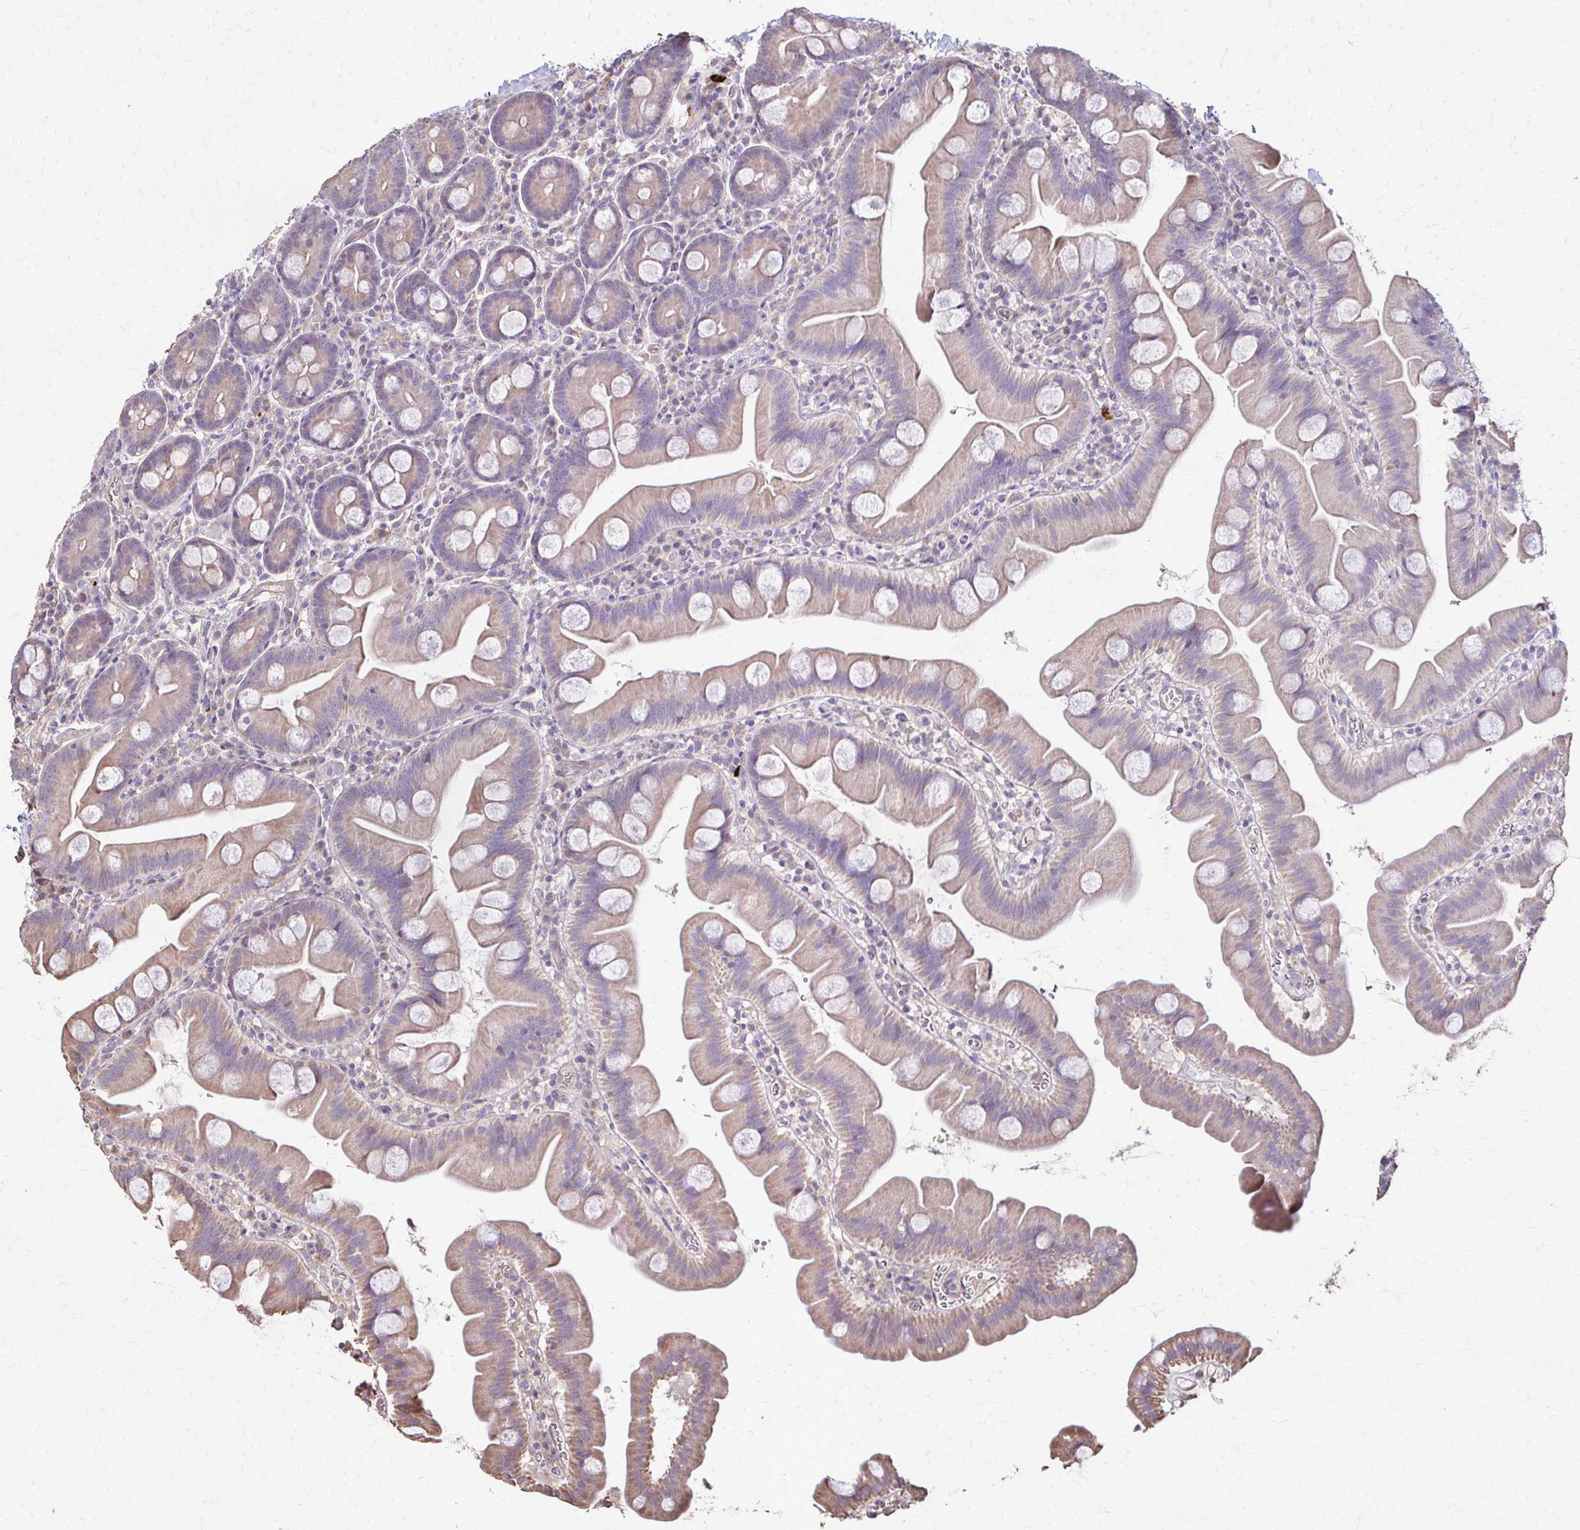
{"staining": {"intensity": "weak", "quantity": "25%-75%", "location": "cytoplasmic/membranous"}, "tissue": "small intestine", "cell_type": "Glandular cells", "image_type": "normal", "snomed": [{"axis": "morphology", "description": "Normal tissue, NOS"}, {"axis": "topography", "description": "Small intestine"}], "caption": "Protein analysis of normal small intestine demonstrates weak cytoplasmic/membranous staining in approximately 25%-75% of glandular cells. Using DAB (brown) and hematoxylin (blue) stains, captured at high magnification using brightfield microscopy.", "gene": "IL18BP", "patient": {"sex": "female", "age": 68}}